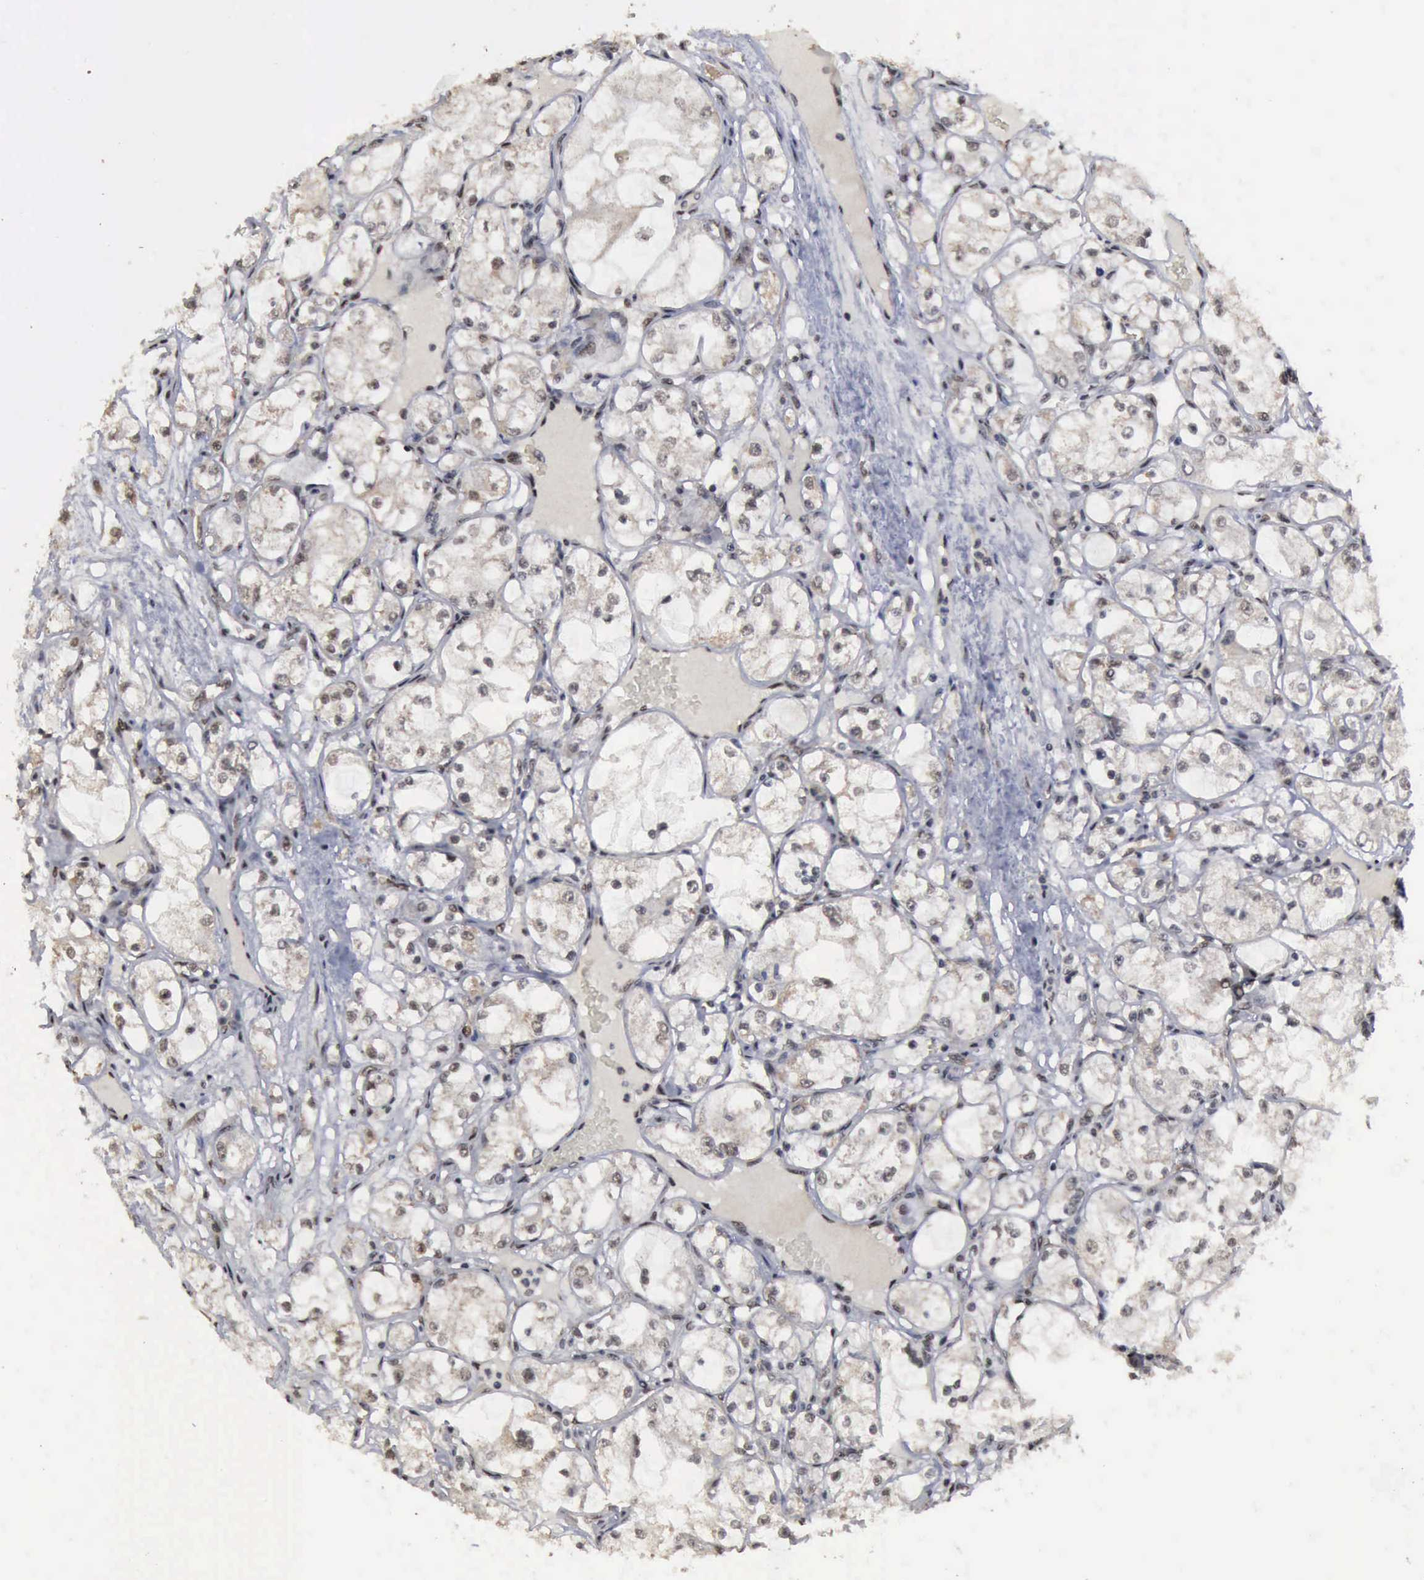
{"staining": {"intensity": "moderate", "quantity": ">75%", "location": "nuclear"}, "tissue": "renal cancer", "cell_type": "Tumor cells", "image_type": "cancer", "snomed": [{"axis": "morphology", "description": "Adenocarcinoma, NOS"}, {"axis": "topography", "description": "Kidney"}], "caption": "Immunohistochemical staining of human renal cancer (adenocarcinoma) exhibits medium levels of moderate nuclear staining in approximately >75% of tumor cells. Using DAB (brown) and hematoxylin (blue) stains, captured at high magnification using brightfield microscopy.", "gene": "RTCB", "patient": {"sex": "male", "age": 61}}